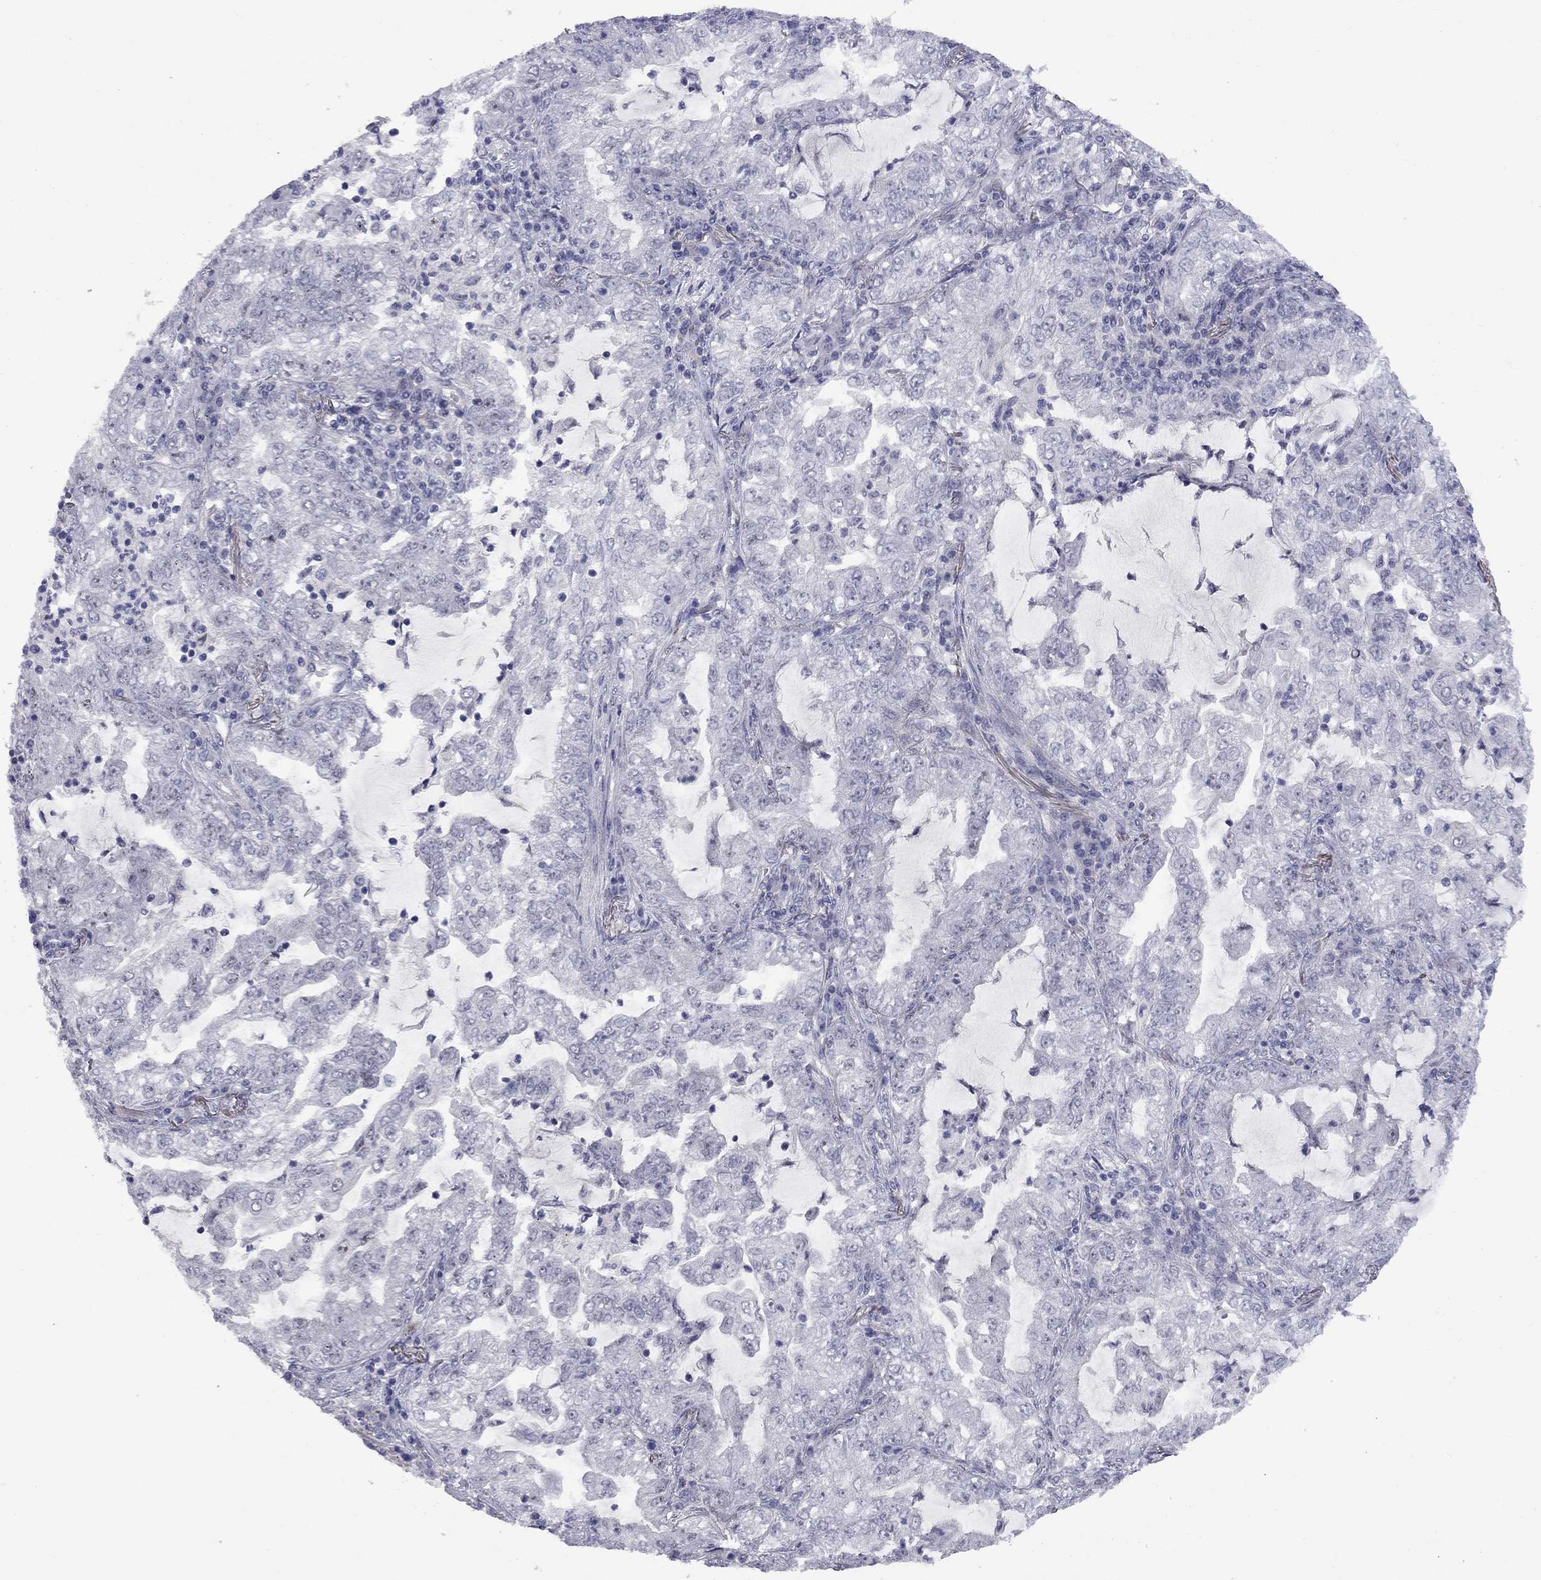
{"staining": {"intensity": "negative", "quantity": "none", "location": "none"}, "tissue": "lung cancer", "cell_type": "Tumor cells", "image_type": "cancer", "snomed": [{"axis": "morphology", "description": "Adenocarcinoma, NOS"}, {"axis": "topography", "description": "Lung"}], "caption": "Tumor cells are negative for protein expression in human adenocarcinoma (lung).", "gene": "GSG1L", "patient": {"sex": "female", "age": 73}}